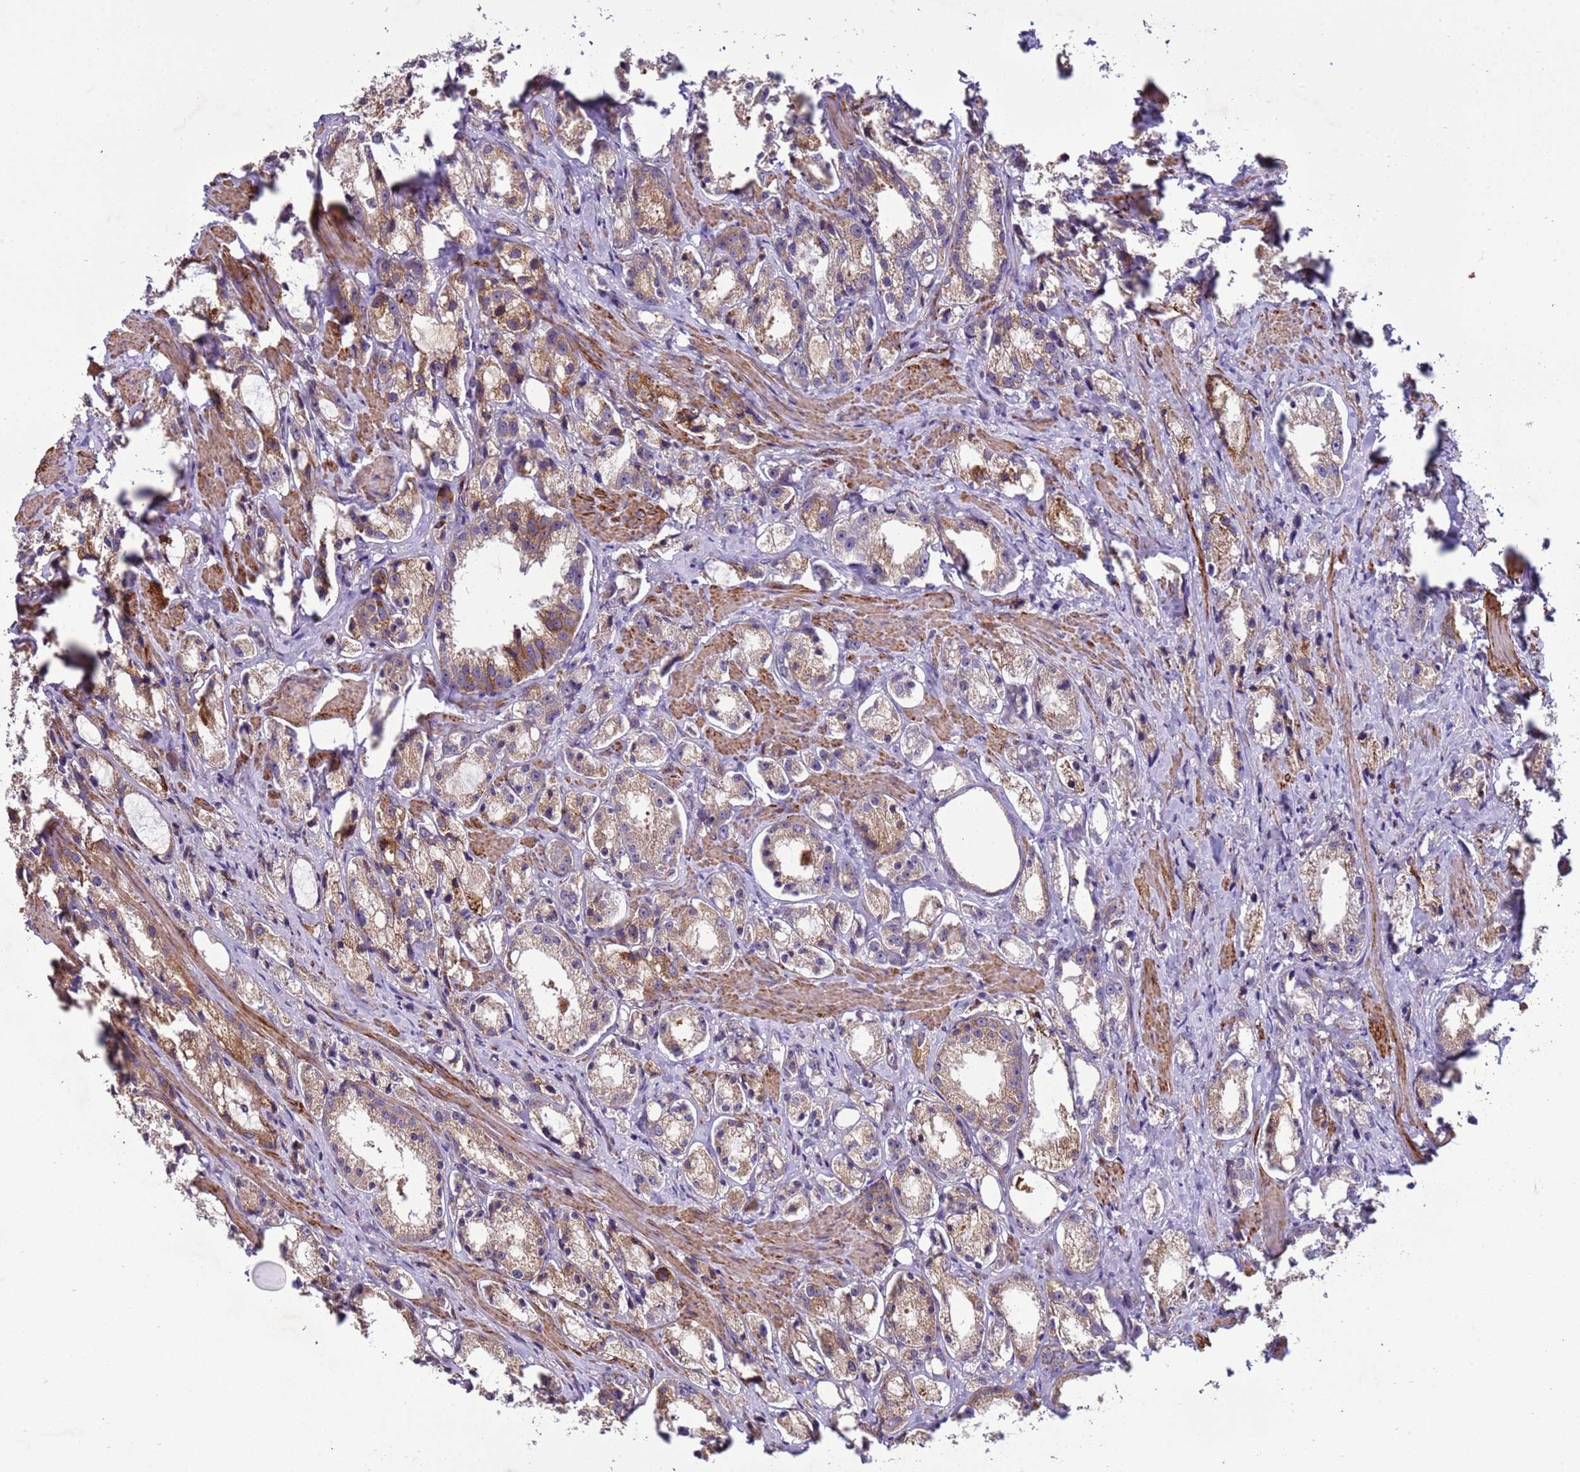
{"staining": {"intensity": "weak", "quantity": ">75%", "location": "cytoplasmic/membranous"}, "tissue": "prostate cancer", "cell_type": "Tumor cells", "image_type": "cancer", "snomed": [{"axis": "morphology", "description": "Adenocarcinoma, High grade"}, {"axis": "topography", "description": "Prostate"}], "caption": "Prostate cancer (adenocarcinoma (high-grade)) stained with DAB (3,3'-diaminobenzidine) immunohistochemistry (IHC) exhibits low levels of weak cytoplasmic/membranous staining in about >75% of tumor cells.", "gene": "GEN1", "patient": {"sex": "male", "age": 66}}